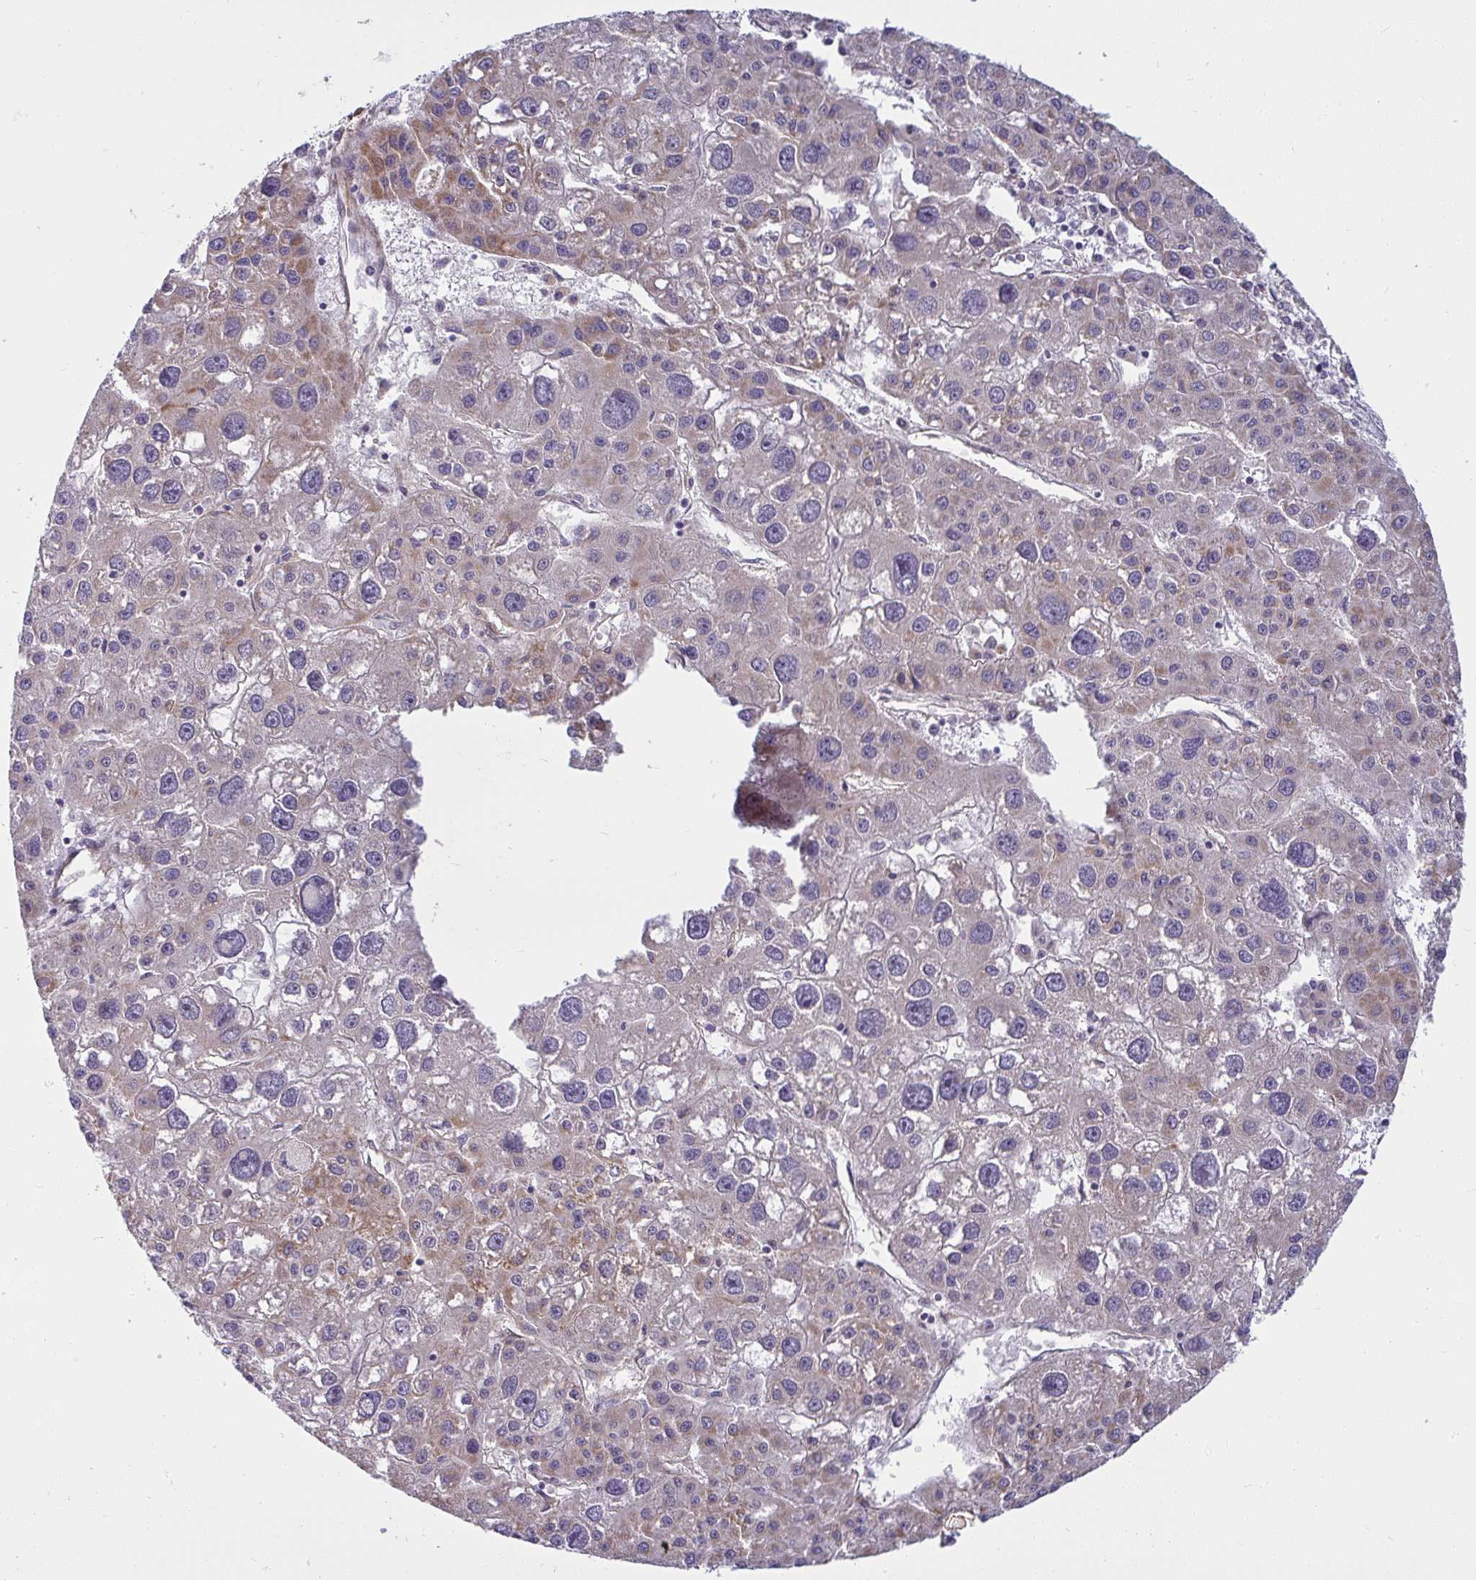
{"staining": {"intensity": "moderate", "quantity": "<25%", "location": "cytoplasmic/membranous"}, "tissue": "liver cancer", "cell_type": "Tumor cells", "image_type": "cancer", "snomed": [{"axis": "morphology", "description": "Carcinoma, Hepatocellular, NOS"}, {"axis": "topography", "description": "Liver"}], "caption": "Immunohistochemical staining of liver hepatocellular carcinoma shows moderate cytoplasmic/membranous protein expression in about <25% of tumor cells. The staining was performed using DAB (3,3'-diaminobenzidine), with brown indicating positive protein expression. Nuclei are stained blue with hematoxylin.", "gene": "IFIT3", "patient": {"sex": "male", "age": 73}}